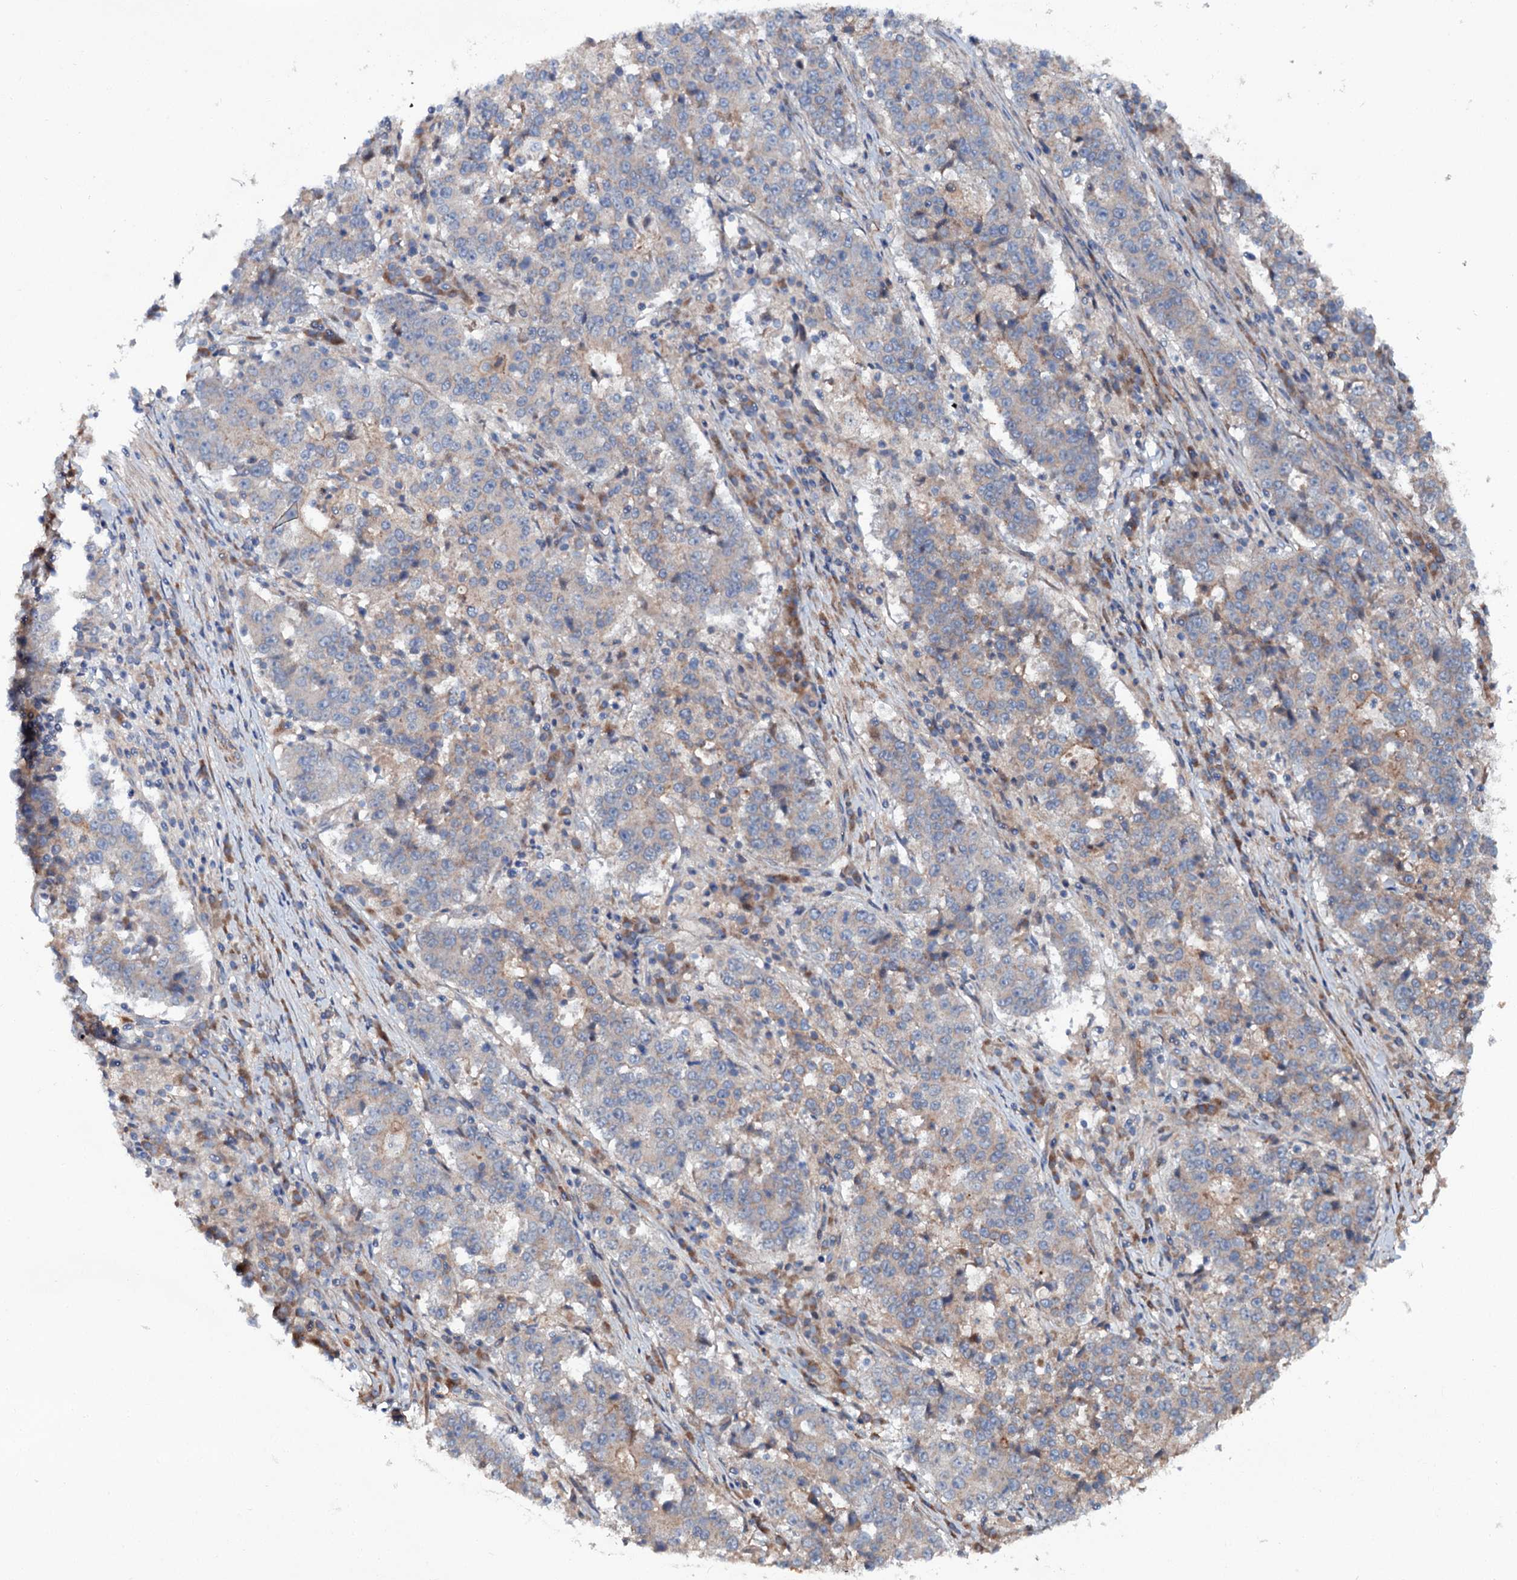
{"staining": {"intensity": "negative", "quantity": "none", "location": "none"}, "tissue": "stomach cancer", "cell_type": "Tumor cells", "image_type": "cancer", "snomed": [{"axis": "morphology", "description": "Adenocarcinoma, NOS"}, {"axis": "topography", "description": "Stomach"}], "caption": "Photomicrograph shows no significant protein staining in tumor cells of stomach adenocarcinoma. (Stains: DAB immunohistochemistry (IHC) with hematoxylin counter stain, Microscopy: brightfield microscopy at high magnification).", "gene": "ADGRG4", "patient": {"sex": "male", "age": 59}}